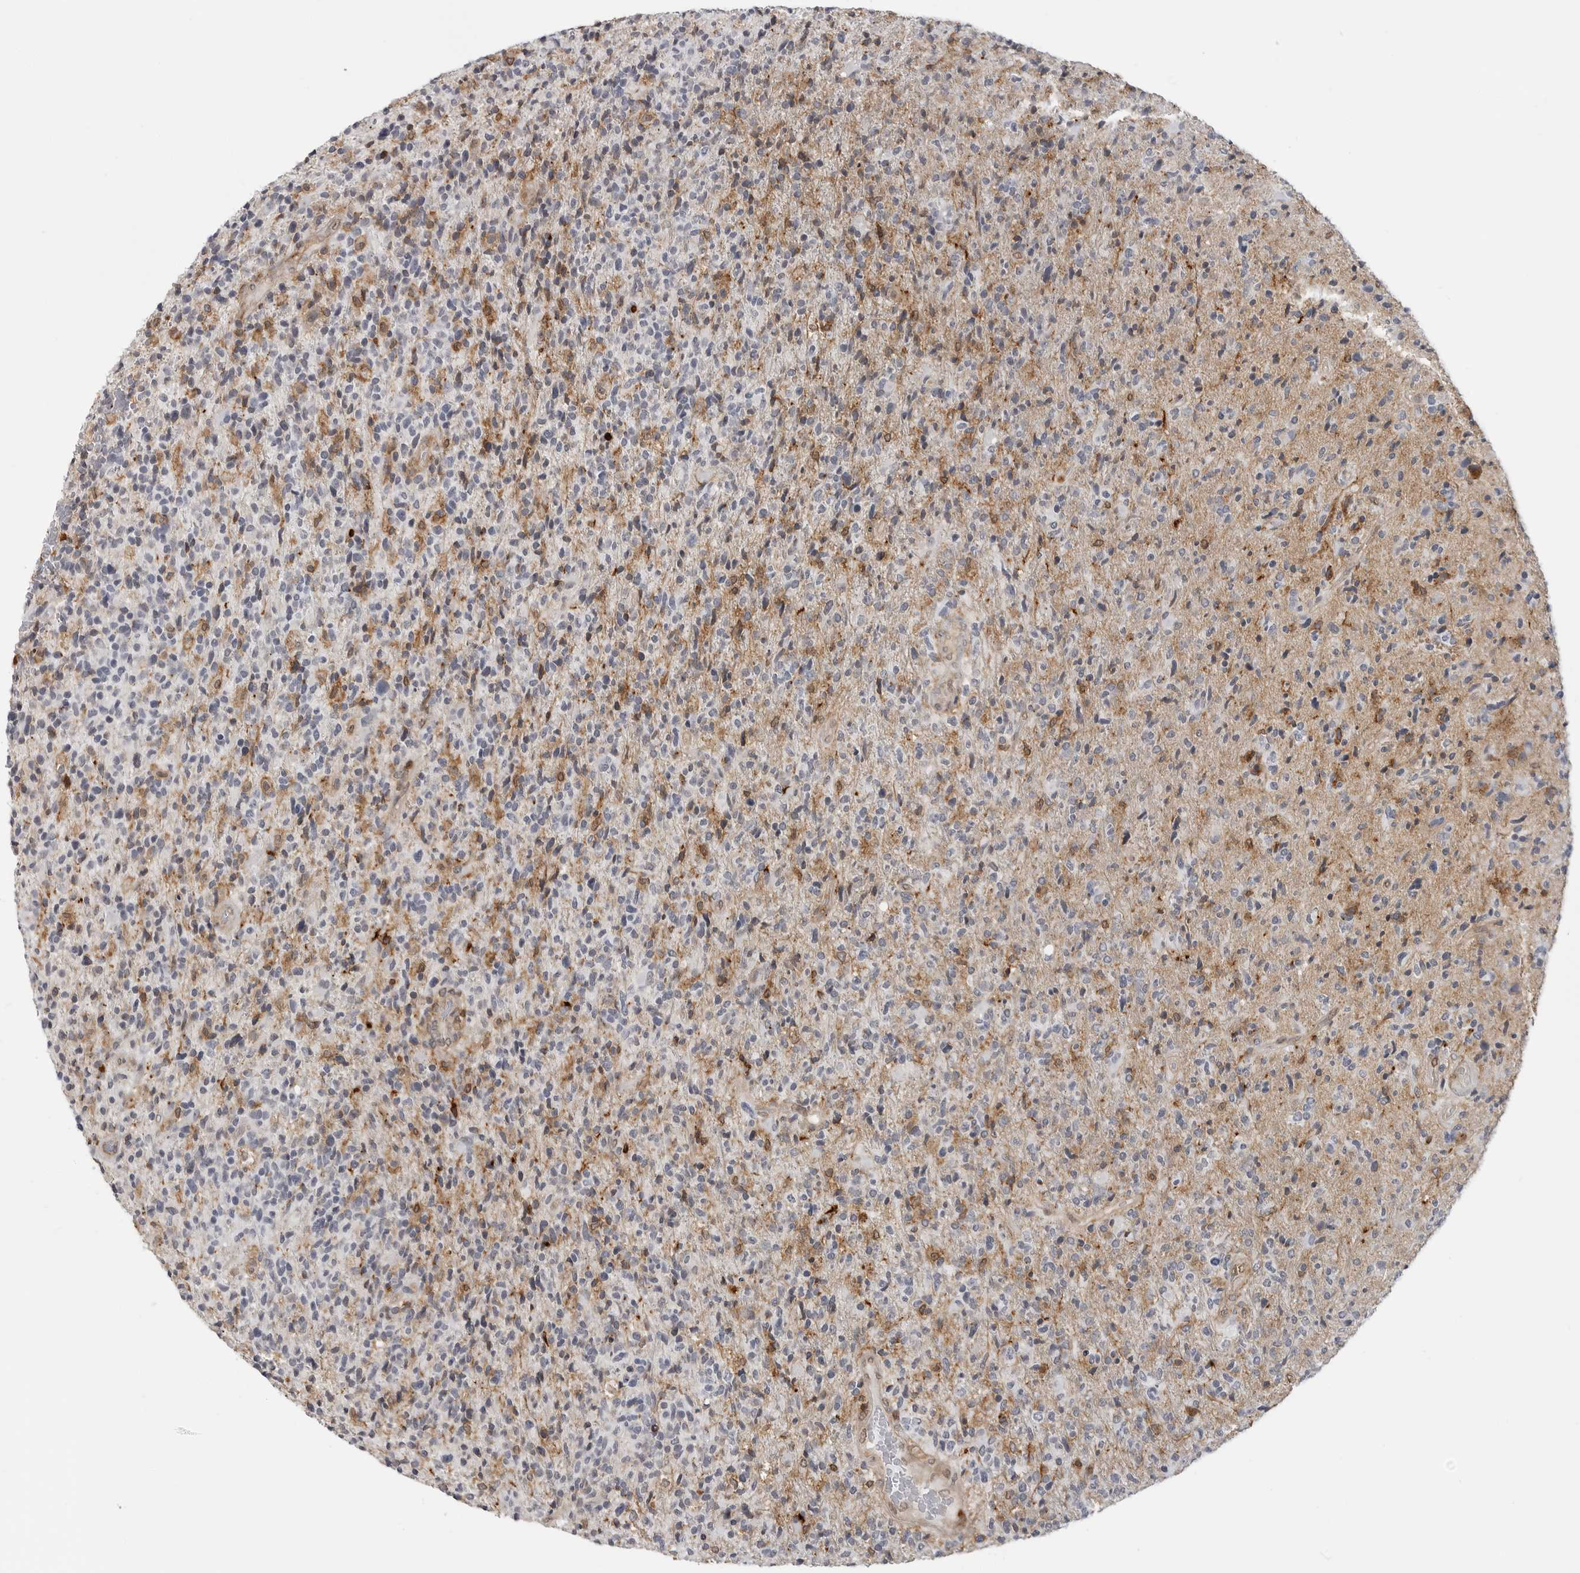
{"staining": {"intensity": "moderate", "quantity": "<25%", "location": "cytoplasmic/membranous"}, "tissue": "glioma", "cell_type": "Tumor cells", "image_type": "cancer", "snomed": [{"axis": "morphology", "description": "Glioma, malignant, High grade"}, {"axis": "topography", "description": "Brain"}], "caption": "Protein analysis of glioma tissue reveals moderate cytoplasmic/membranous expression in about <25% of tumor cells.", "gene": "ANXA11", "patient": {"sex": "male", "age": 72}}